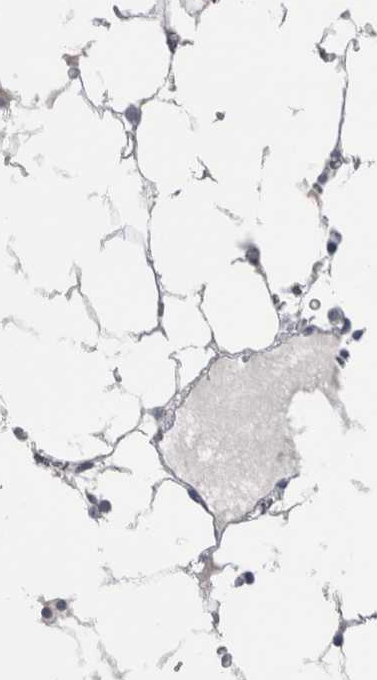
{"staining": {"intensity": "negative", "quantity": "none", "location": "none"}, "tissue": "bone marrow", "cell_type": "Hematopoietic cells", "image_type": "normal", "snomed": [{"axis": "morphology", "description": "Normal tissue, NOS"}, {"axis": "topography", "description": "Bone marrow"}], "caption": "Hematopoietic cells are negative for protein expression in benign human bone marrow.", "gene": "GPHN", "patient": {"sex": "male", "age": 70}}